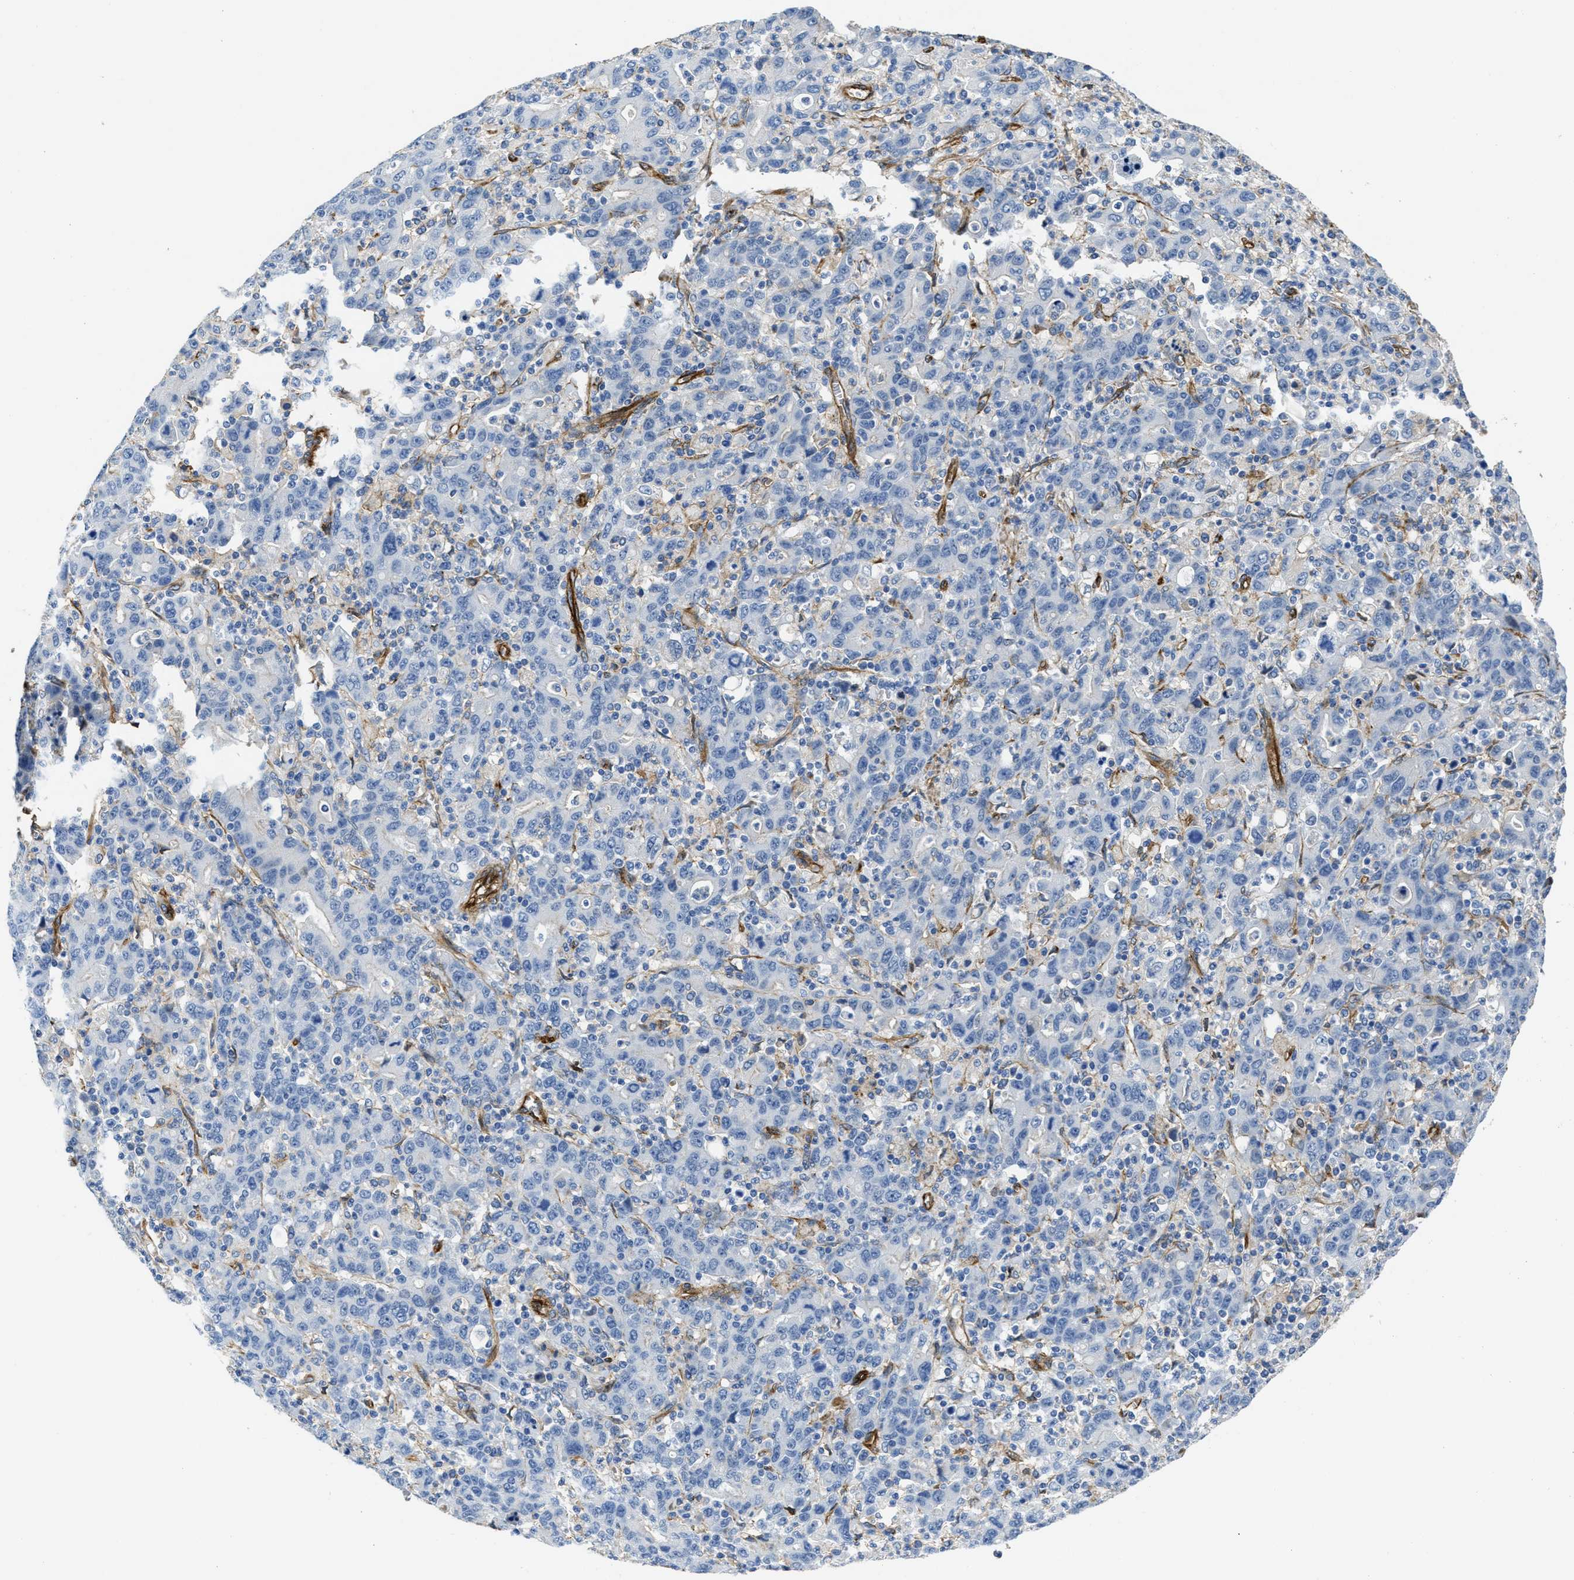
{"staining": {"intensity": "negative", "quantity": "none", "location": "none"}, "tissue": "stomach cancer", "cell_type": "Tumor cells", "image_type": "cancer", "snomed": [{"axis": "morphology", "description": "Adenocarcinoma, NOS"}, {"axis": "topography", "description": "Stomach, upper"}], "caption": "Immunohistochemistry of stomach cancer reveals no positivity in tumor cells.", "gene": "NAB1", "patient": {"sex": "male", "age": 69}}